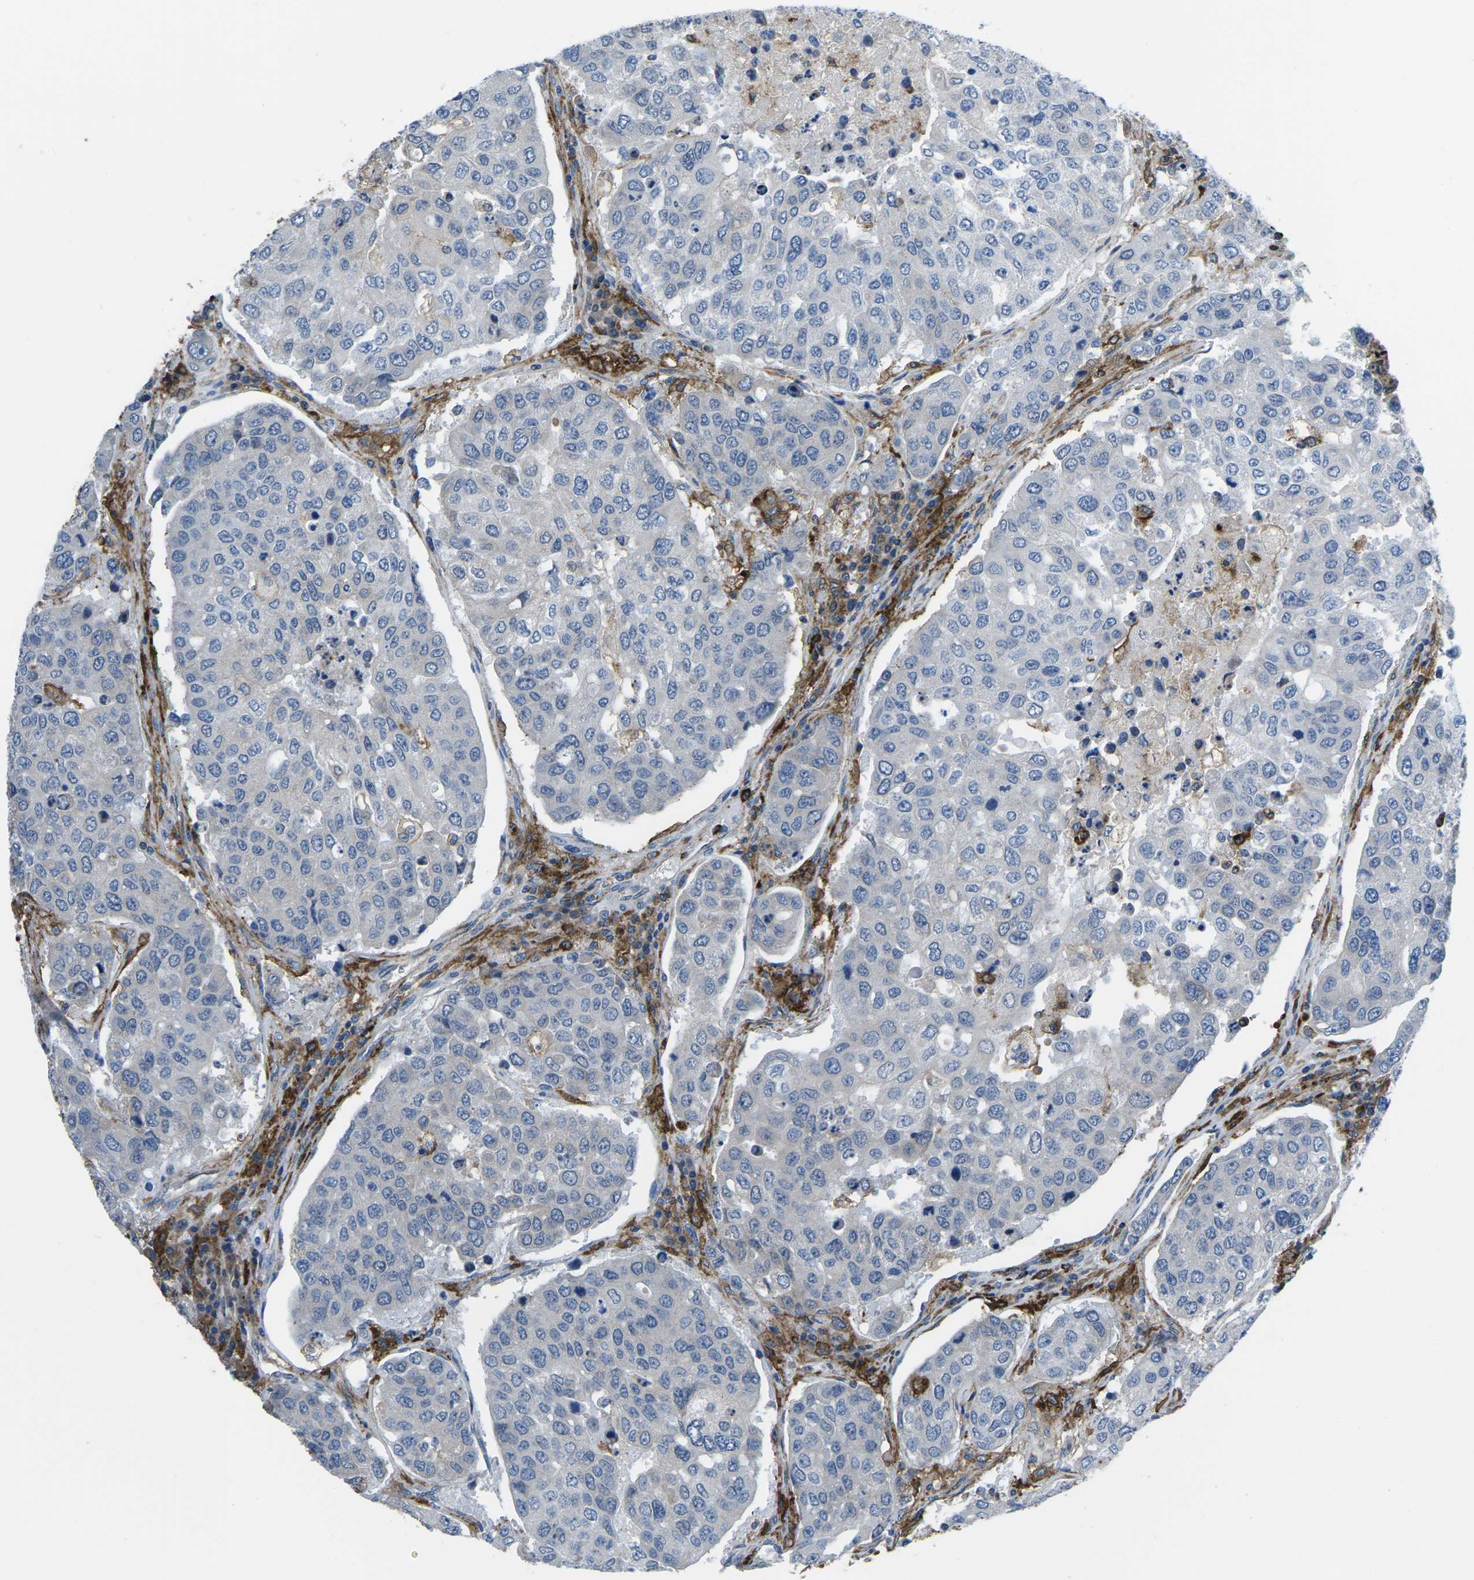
{"staining": {"intensity": "negative", "quantity": "none", "location": "none"}, "tissue": "urothelial cancer", "cell_type": "Tumor cells", "image_type": "cancer", "snomed": [{"axis": "morphology", "description": "Urothelial carcinoma, High grade"}, {"axis": "topography", "description": "Lymph node"}, {"axis": "topography", "description": "Urinary bladder"}], "caption": "Tumor cells are negative for protein expression in human urothelial carcinoma (high-grade).", "gene": "PTPN1", "patient": {"sex": "male", "age": 51}}